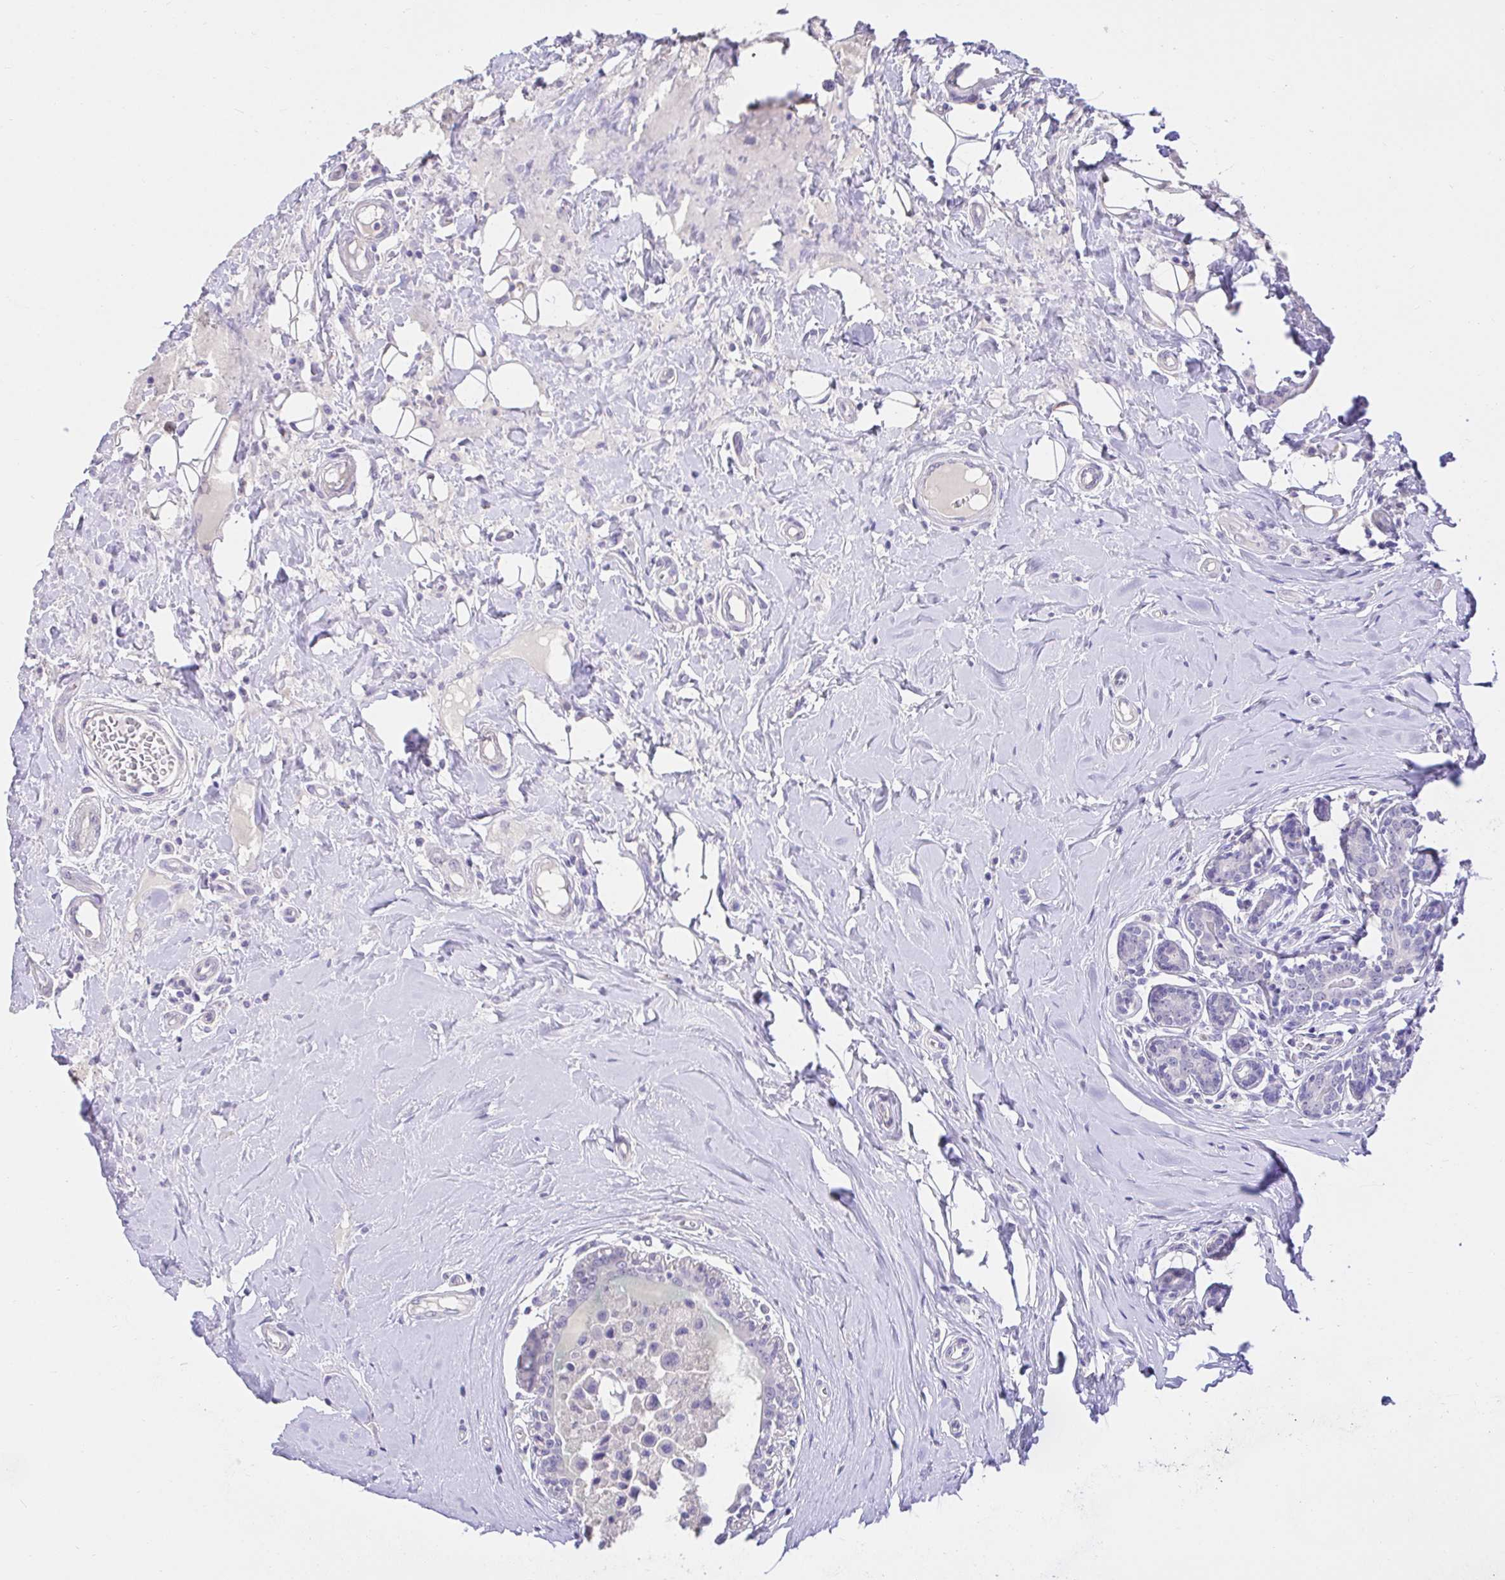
{"staining": {"intensity": "negative", "quantity": "none", "location": "none"}, "tissue": "breast cancer", "cell_type": "Tumor cells", "image_type": "cancer", "snomed": [{"axis": "morphology", "description": "Duct carcinoma"}, {"axis": "topography", "description": "Breast"}], "caption": "This is an immunohistochemistry (IHC) micrograph of breast cancer (invasive ductal carcinoma). There is no expression in tumor cells.", "gene": "CDO1", "patient": {"sex": "female", "age": 24}}